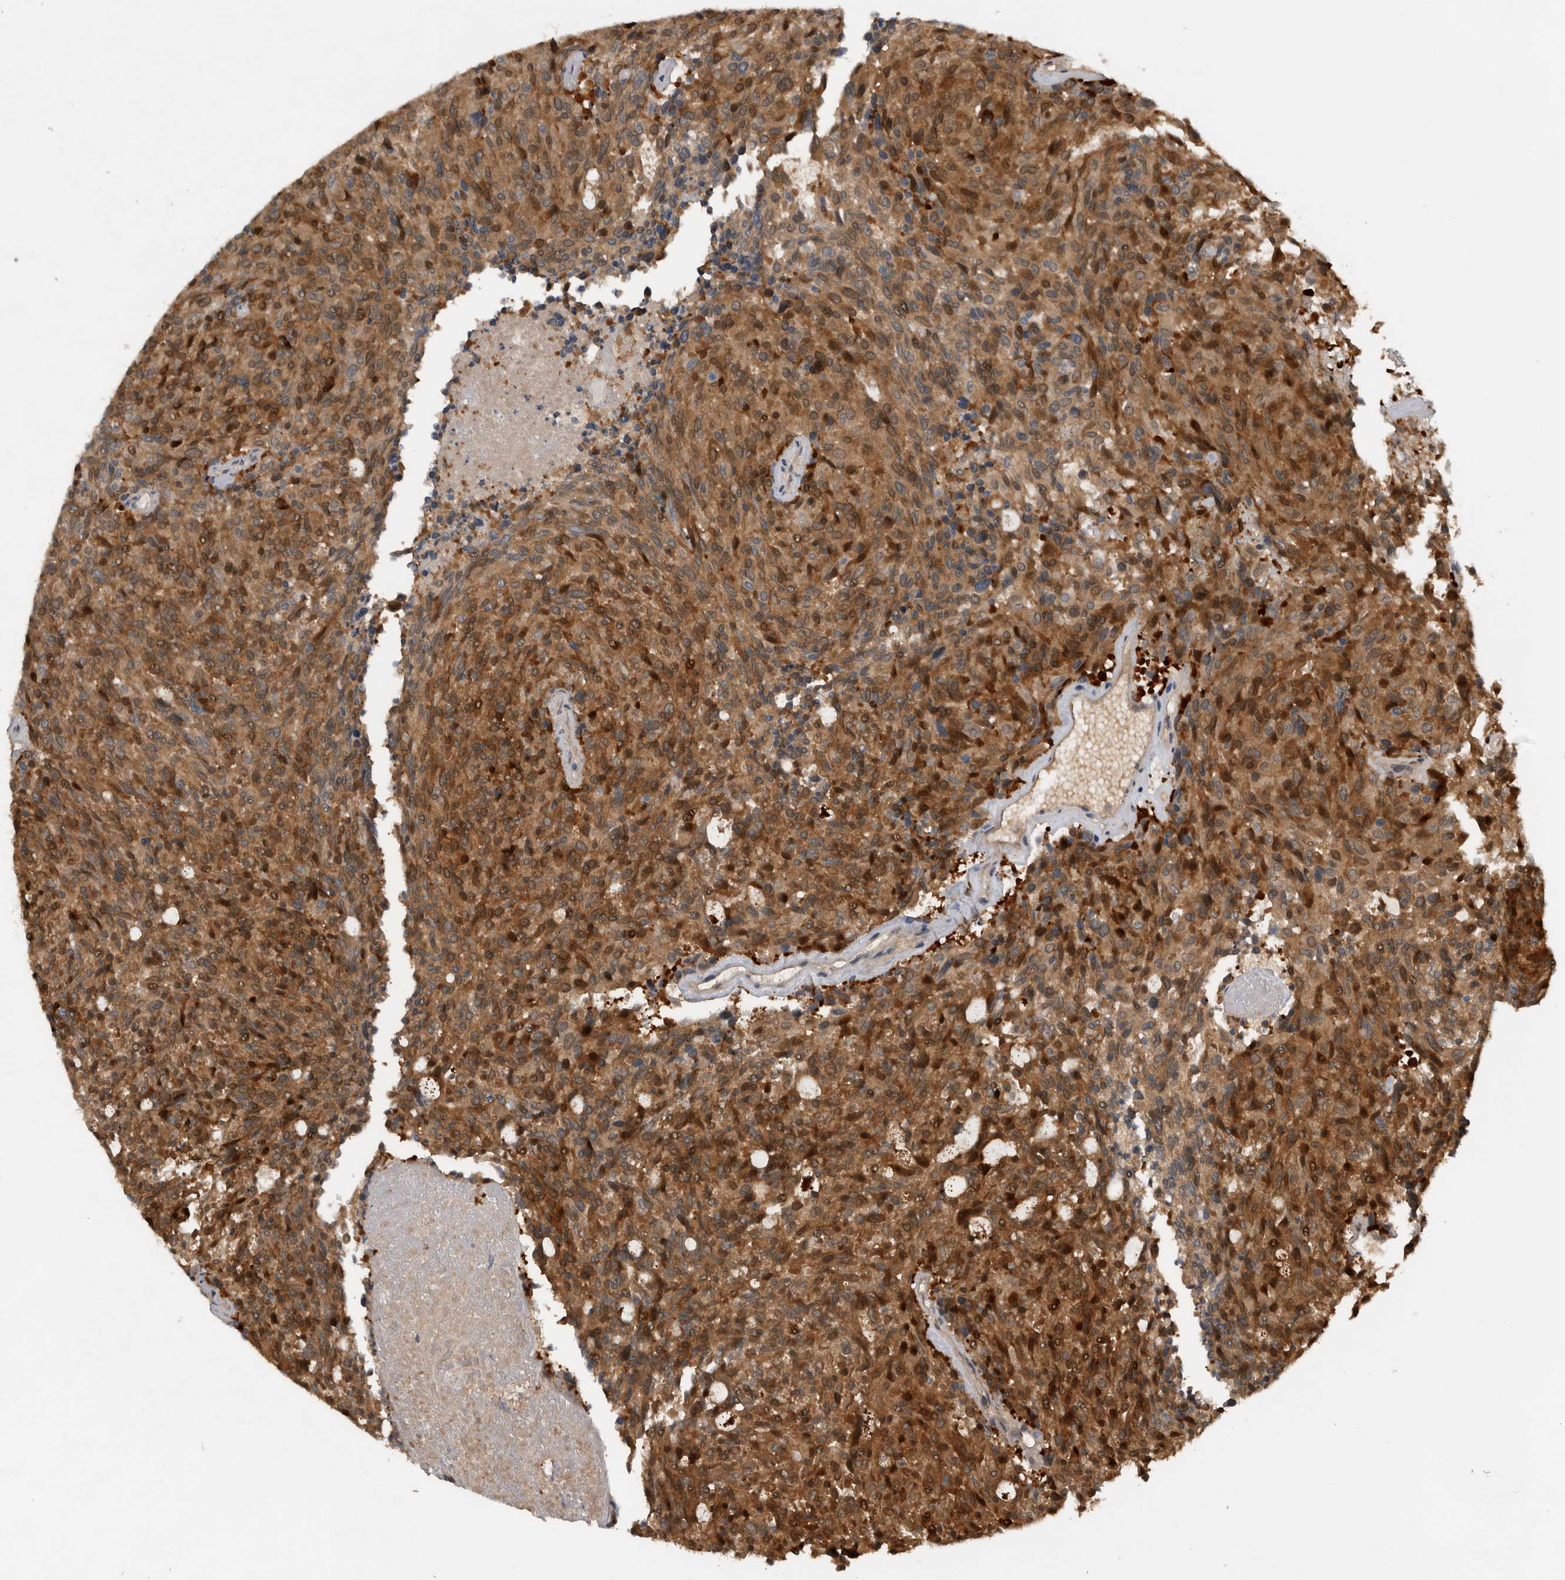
{"staining": {"intensity": "moderate", "quantity": ">75%", "location": "cytoplasmic/membranous,nuclear"}, "tissue": "carcinoid", "cell_type": "Tumor cells", "image_type": "cancer", "snomed": [{"axis": "morphology", "description": "Carcinoid, malignant, NOS"}, {"axis": "topography", "description": "Pancreas"}], "caption": "Carcinoid tissue shows moderate cytoplasmic/membranous and nuclear positivity in approximately >75% of tumor cells, visualized by immunohistochemistry.", "gene": "NAPRT", "patient": {"sex": "female", "age": 54}}